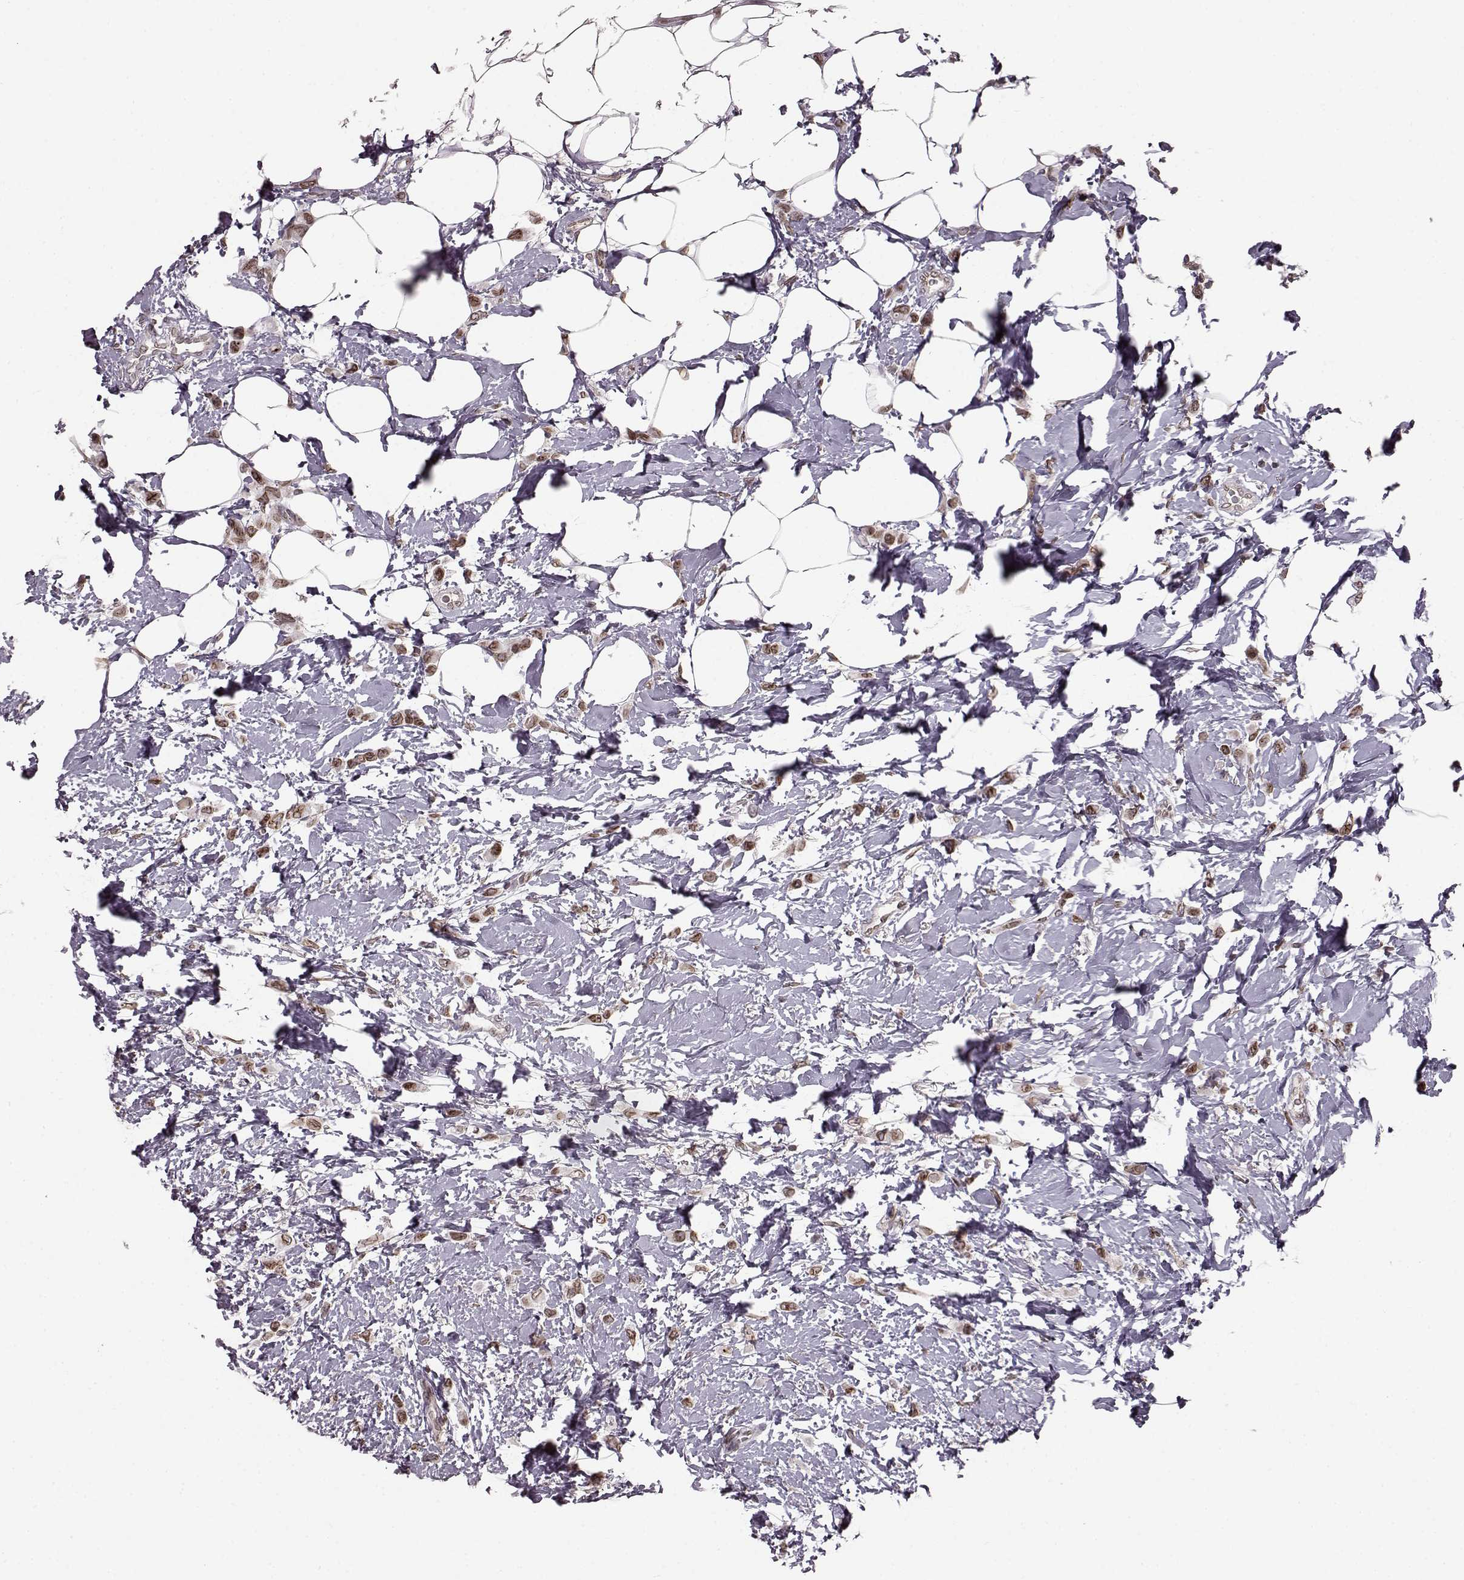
{"staining": {"intensity": "moderate", "quantity": ">75%", "location": "cytoplasmic/membranous,nuclear"}, "tissue": "breast cancer", "cell_type": "Tumor cells", "image_type": "cancer", "snomed": [{"axis": "morphology", "description": "Lobular carcinoma"}, {"axis": "topography", "description": "Breast"}], "caption": "Moderate cytoplasmic/membranous and nuclear protein staining is appreciated in approximately >75% of tumor cells in breast lobular carcinoma.", "gene": "DCAF12", "patient": {"sex": "female", "age": 66}}